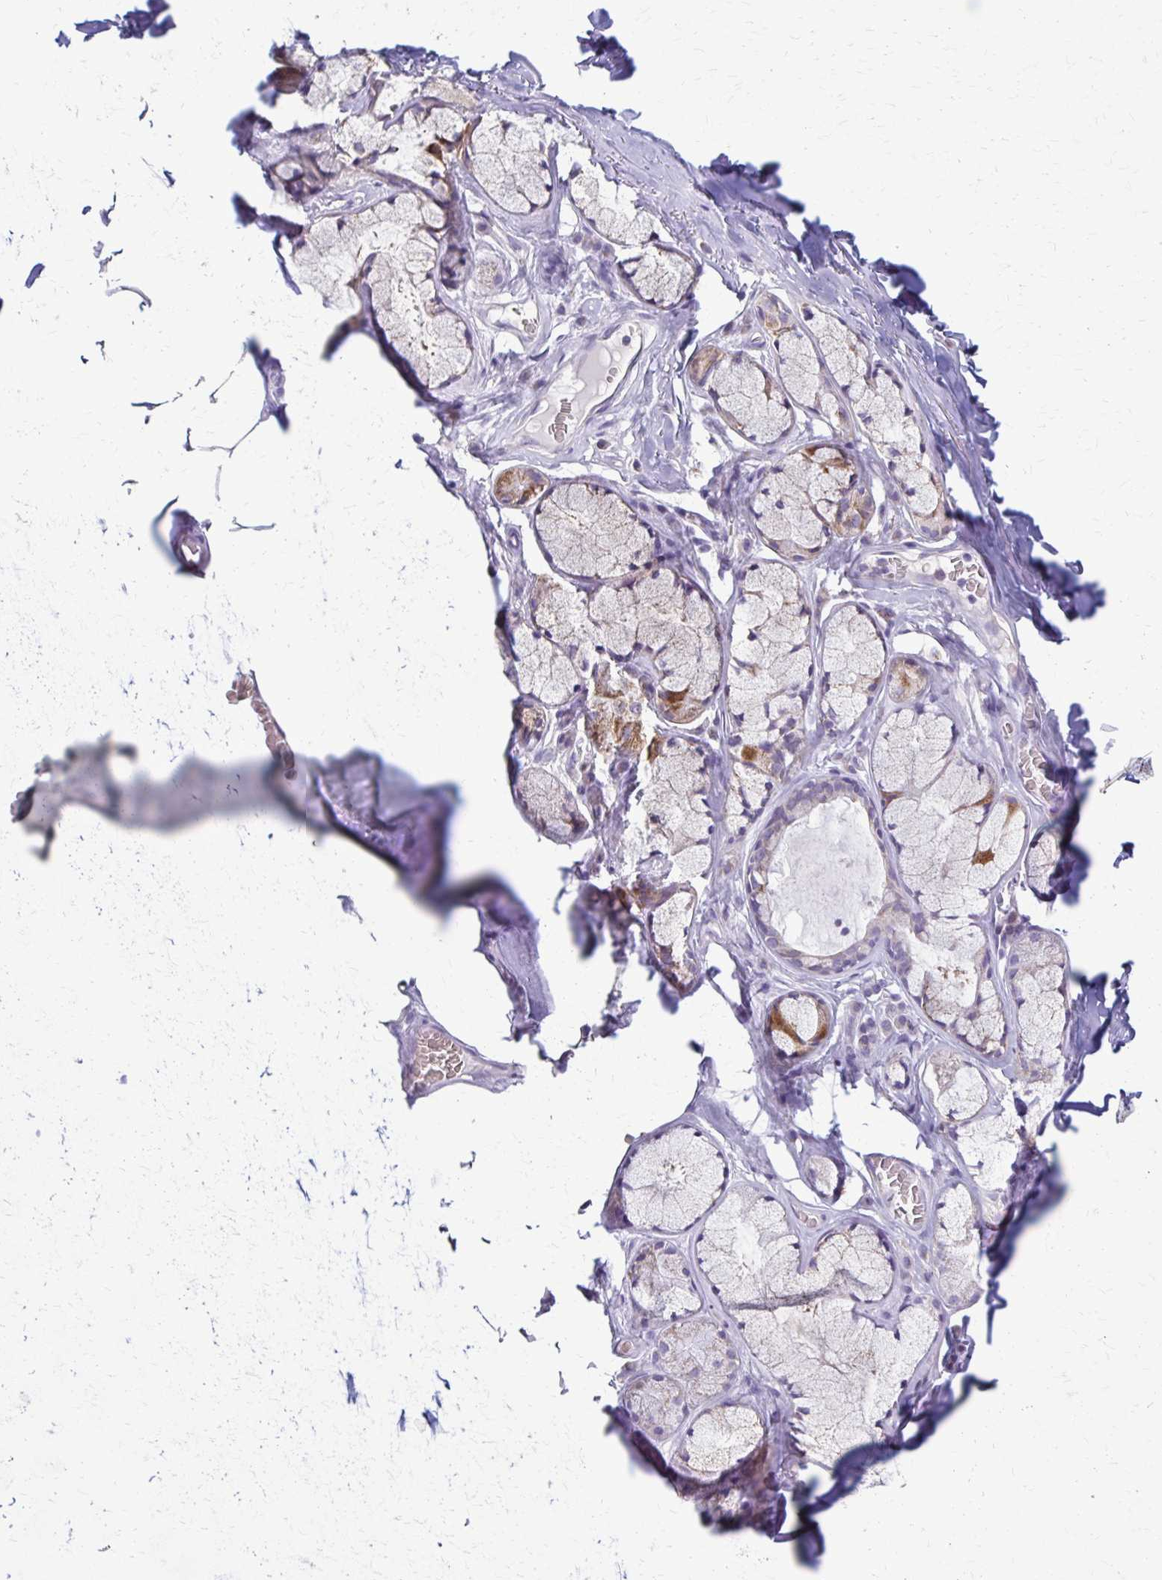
{"staining": {"intensity": "negative", "quantity": "none", "location": "none"}, "tissue": "adipose tissue", "cell_type": "Adipocytes", "image_type": "normal", "snomed": [{"axis": "morphology", "description": "Normal tissue, NOS"}, {"axis": "topography", "description": "Cartilage tissue"}, {"axis": "topography", "description": "Bronchus"}, {"axis": "topography", "description": "Peripheral nerve tissue"}], "caption": "Adipocytes are negative for protein expression in benign human adipose tissue. (Stains: DAB immunohistochemistry with hematoxylin counter stain, Microscopy: brightfield microscopy at high magnification).", "gene": "SAMD13", "patient": {"sex": "male", "age": 67}}